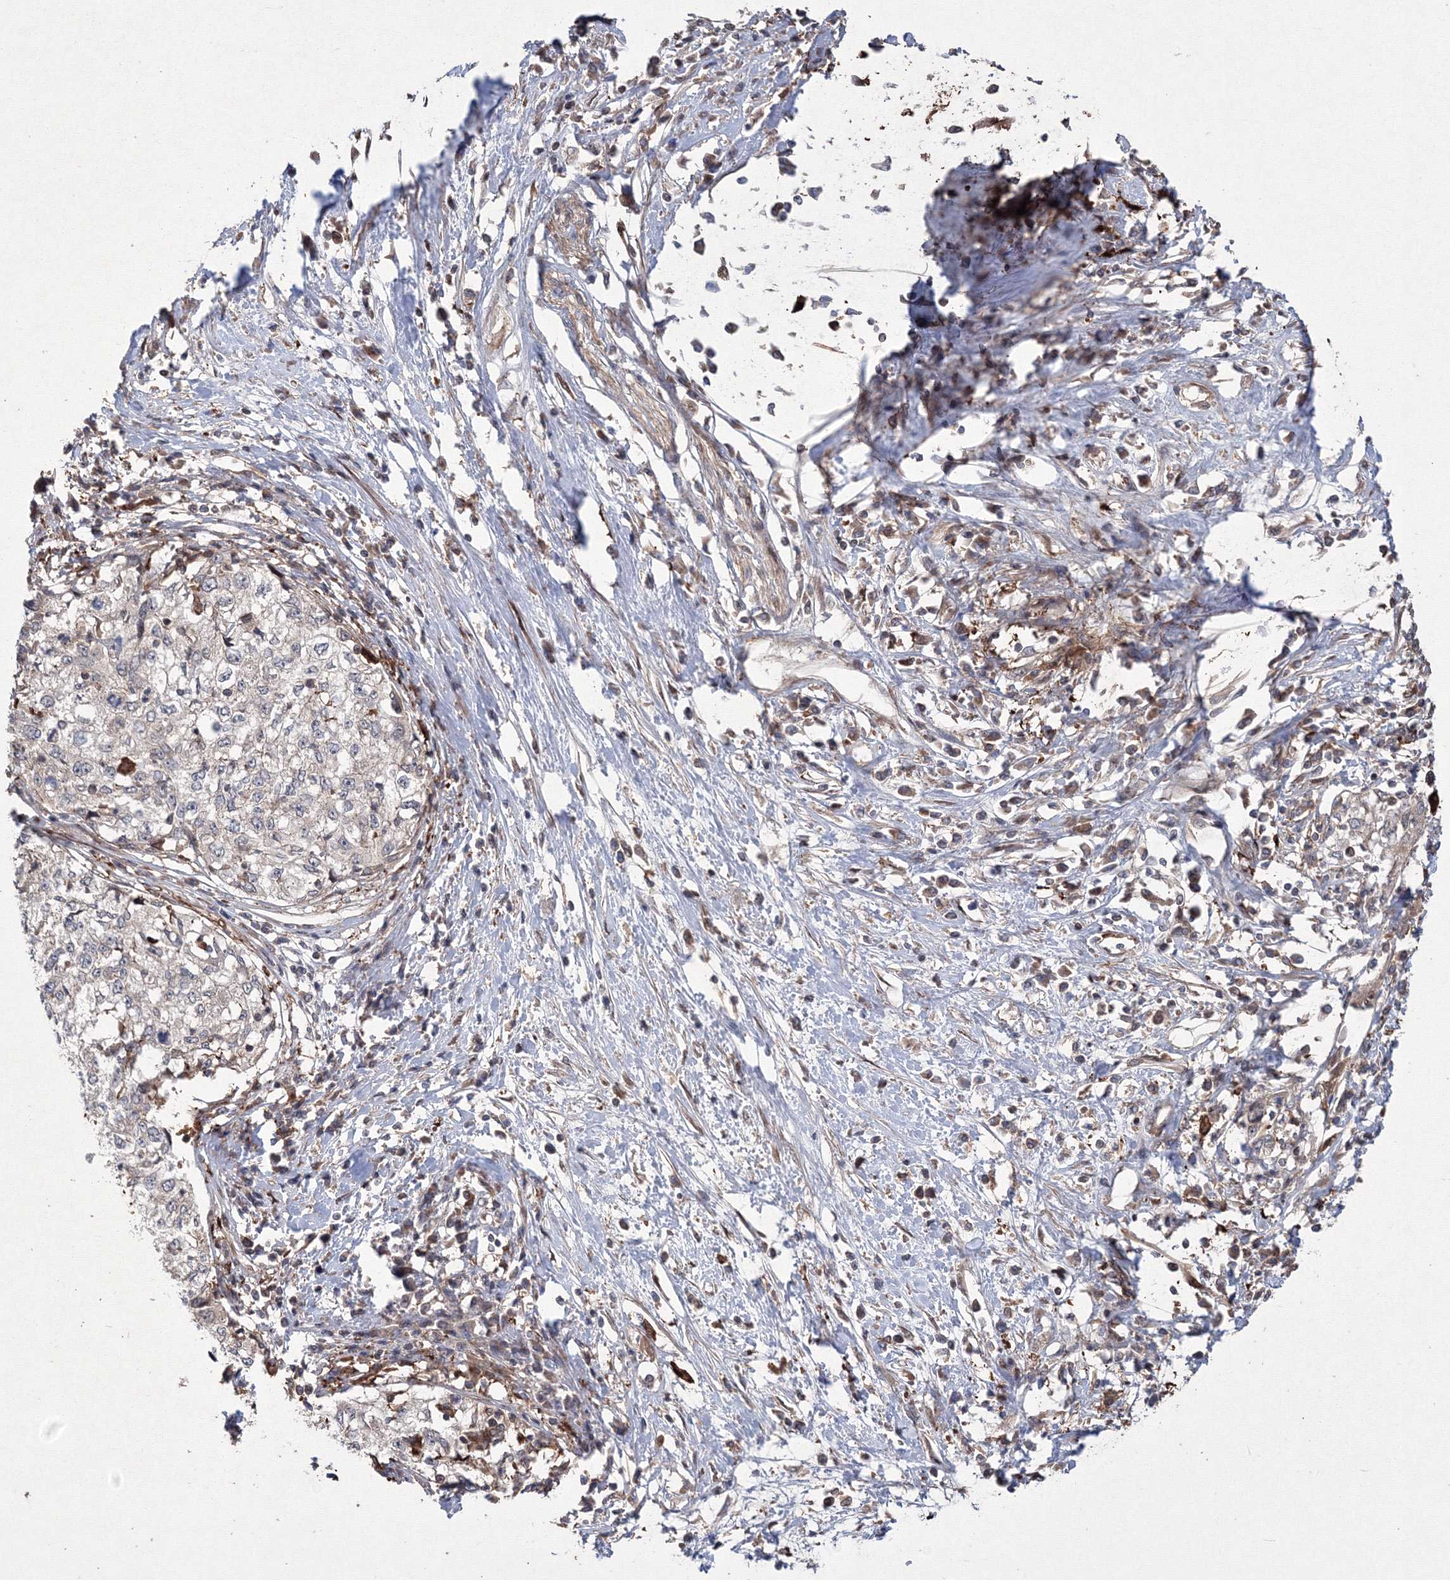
{"staining": {"intensity": "negative", "quantity": "none", "location": "none"}, "tissue": "cervical cancer", "cell_type": "Tumor cells", "image_type": "cancer", "snomed": [{"axis": "morphology", "description": "Squamous cell carcinoma, NOS"}, {"axis": "topography", "description": "Cervix"}], "caption": "IHC of human cervical squamous cell carcinoma exhibits no staining in tumor cells.", "gene": "RANBP3L", "patient": {"sex": "female", "age": 57}}